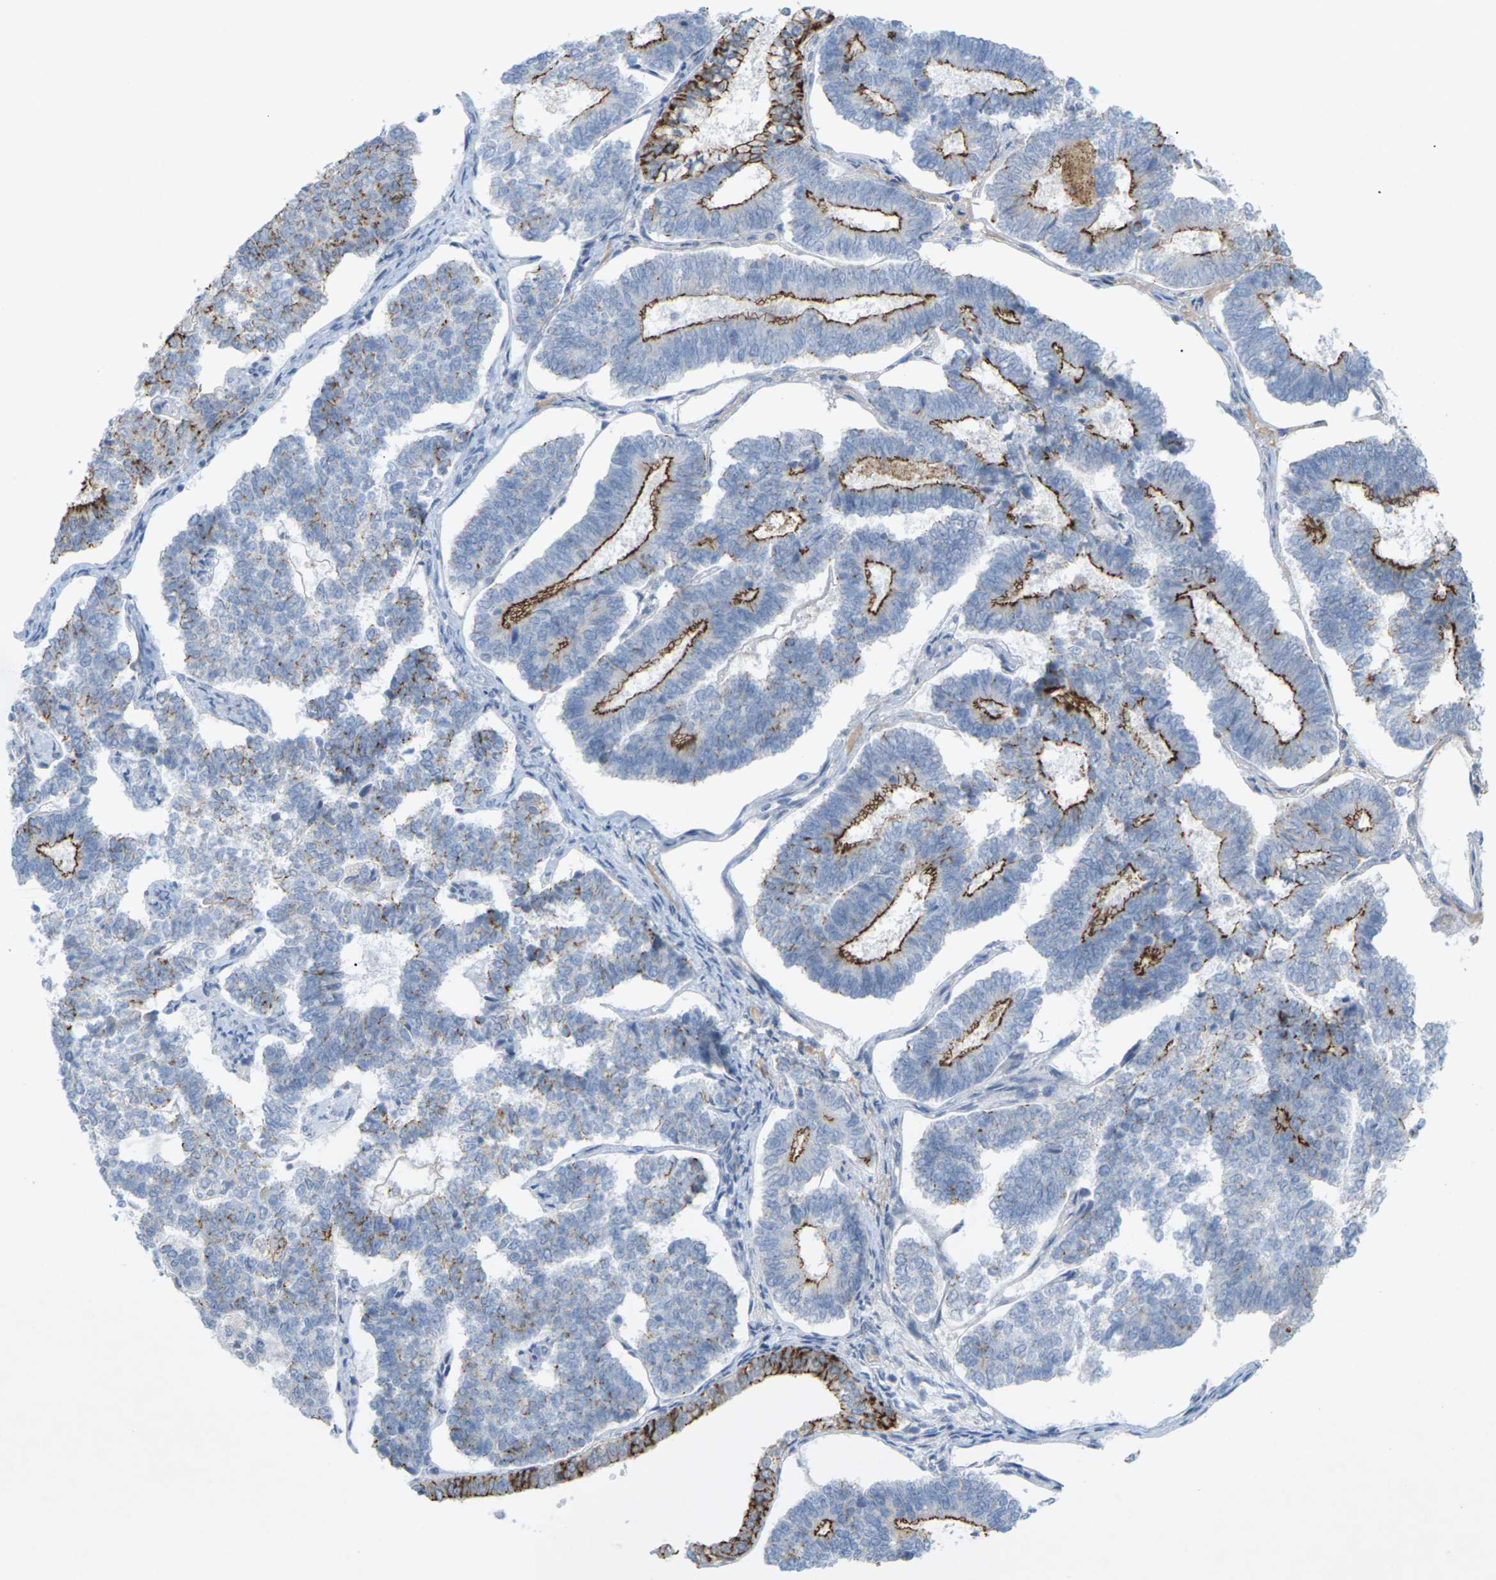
{"staining": {"intensity": "strong", "quantity": "25%-75%", "location": "cytoplasmic/membranous"}, "tissue": "endometrial cancer", "cell_type": "Tumor cells", "image_type": "cancer", "snomed": [{"axis": "morphology", "description": "Adenocarcinoma, NOS"}, {"axis": "topography", "description": "Endometrium"}], "caption": "The histopathology image demonstrates a brown stain indicating the presence of a protein in the cytoplasmic/membranous of tumor cells in endometrial cancer.", "gene": "CLDN3", "patient": {"sex": "female", "age": 70}}